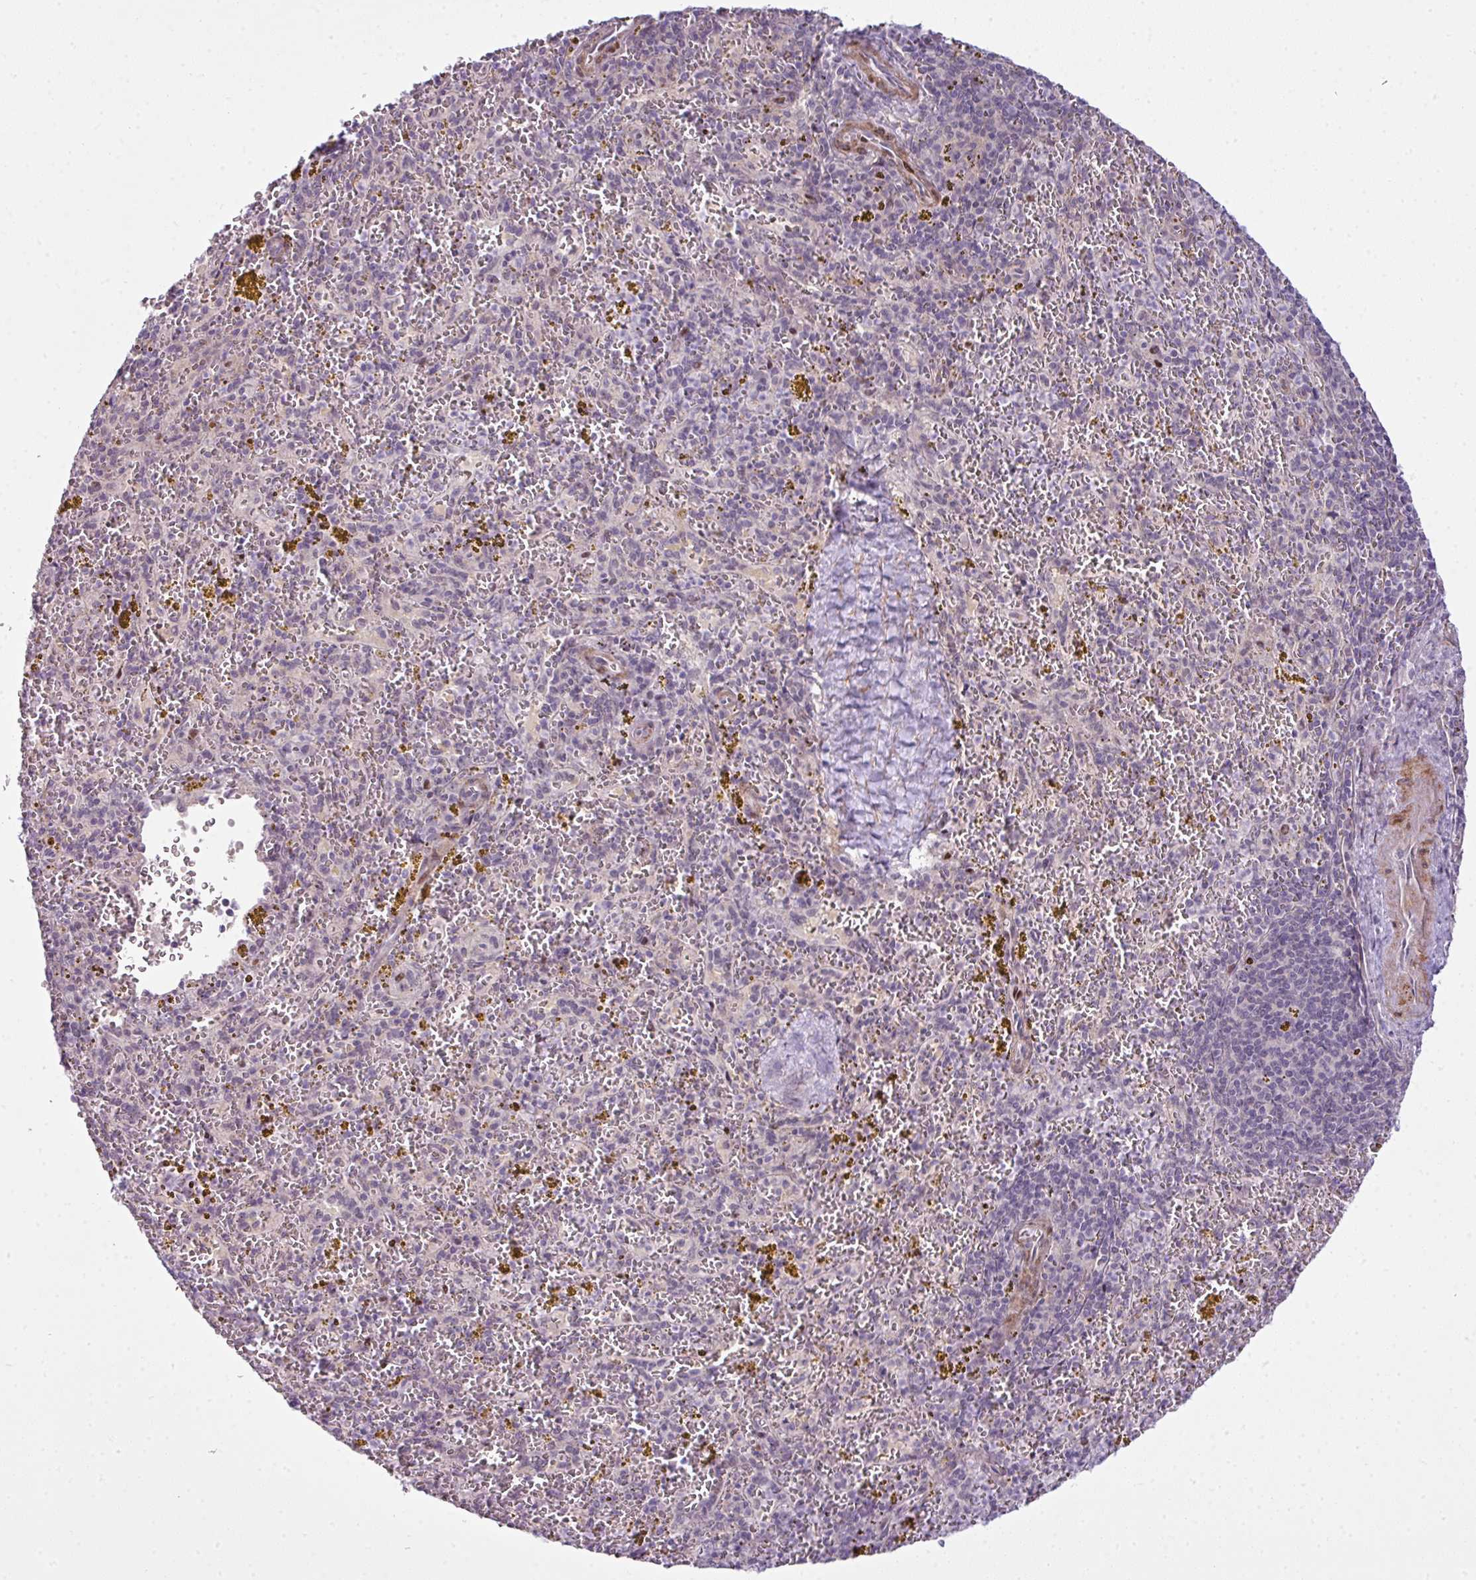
{"staining": {"intensity": "moderate", "quantity": "<25%", "location": "nuclear"}, "tissue": "spleen", "cell_type": "Cells in red pulp", "image_type": "normal", "snomed": [{"axis": "morphology", "description": "Normal tissue, NOS"}, {"axis": "topography", "description": "Spleen"}], "caption": "A brown stain shows moderate nuclear staining of a protein in cells in red pulp of normal spleen.", "gene": "ZNF688", "patient": {"sex": "male", "age": 57}}